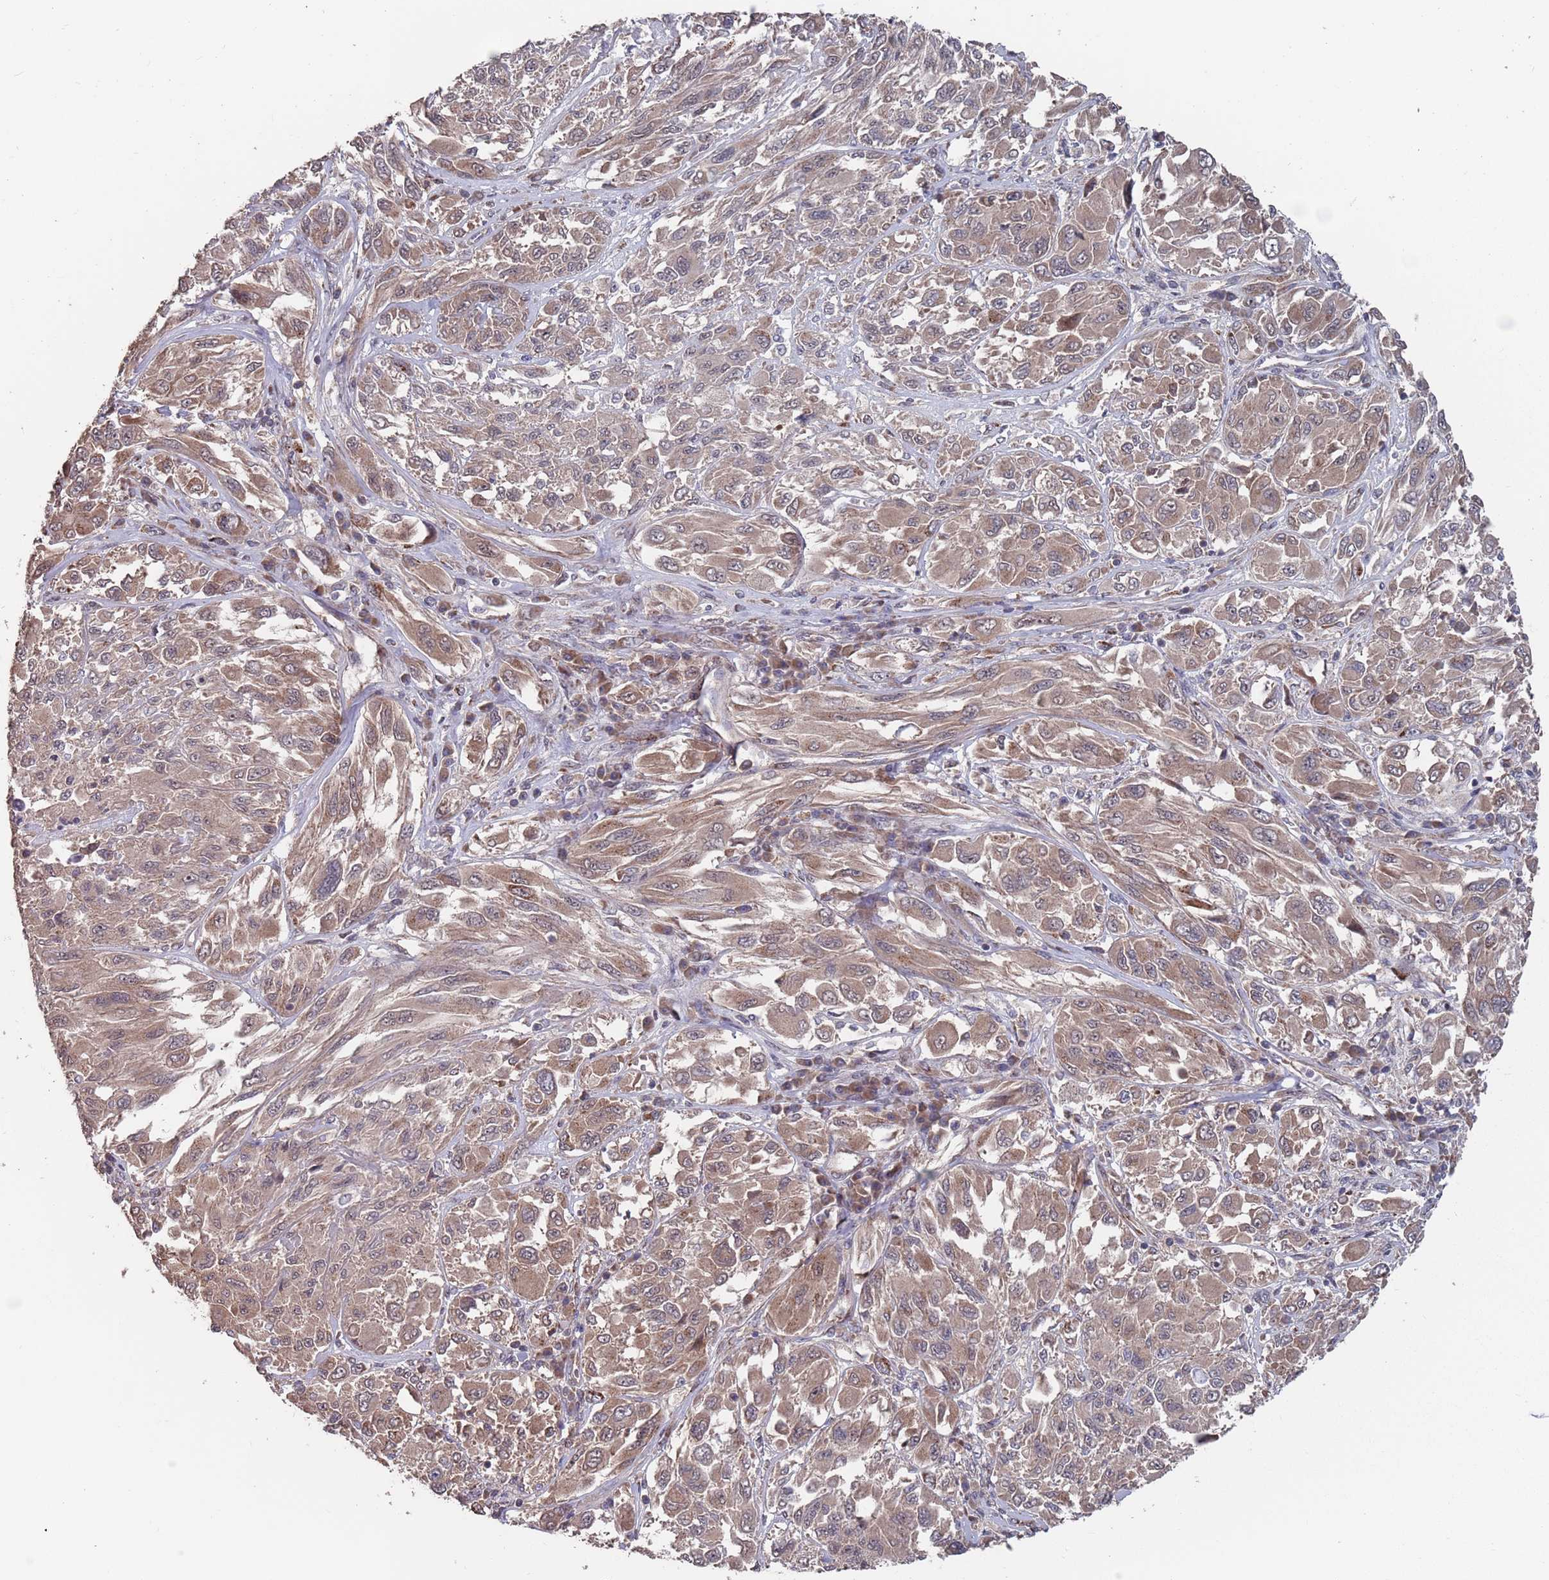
{"staining": {"intensity": "moderate", "quantity": ">75%", "location": "cytoplasmic/membranous"}, "tissue": "melanoma", "cell_type": "Tumor cells", "image_type": "cancer", "snomed": [{"axis": "morphology", "description": "Malignant melanoma, NOS"}, {"axis": "topography", "description": "Skin"}], "caption": "Melanoma tissue reveals moderate cytoplasmic/membranous staining in about >75% of tumor cells, visualized by immunohistochemistry.", "gene": "UNC45A", "patient": {"sex": "female", "age": 91}}